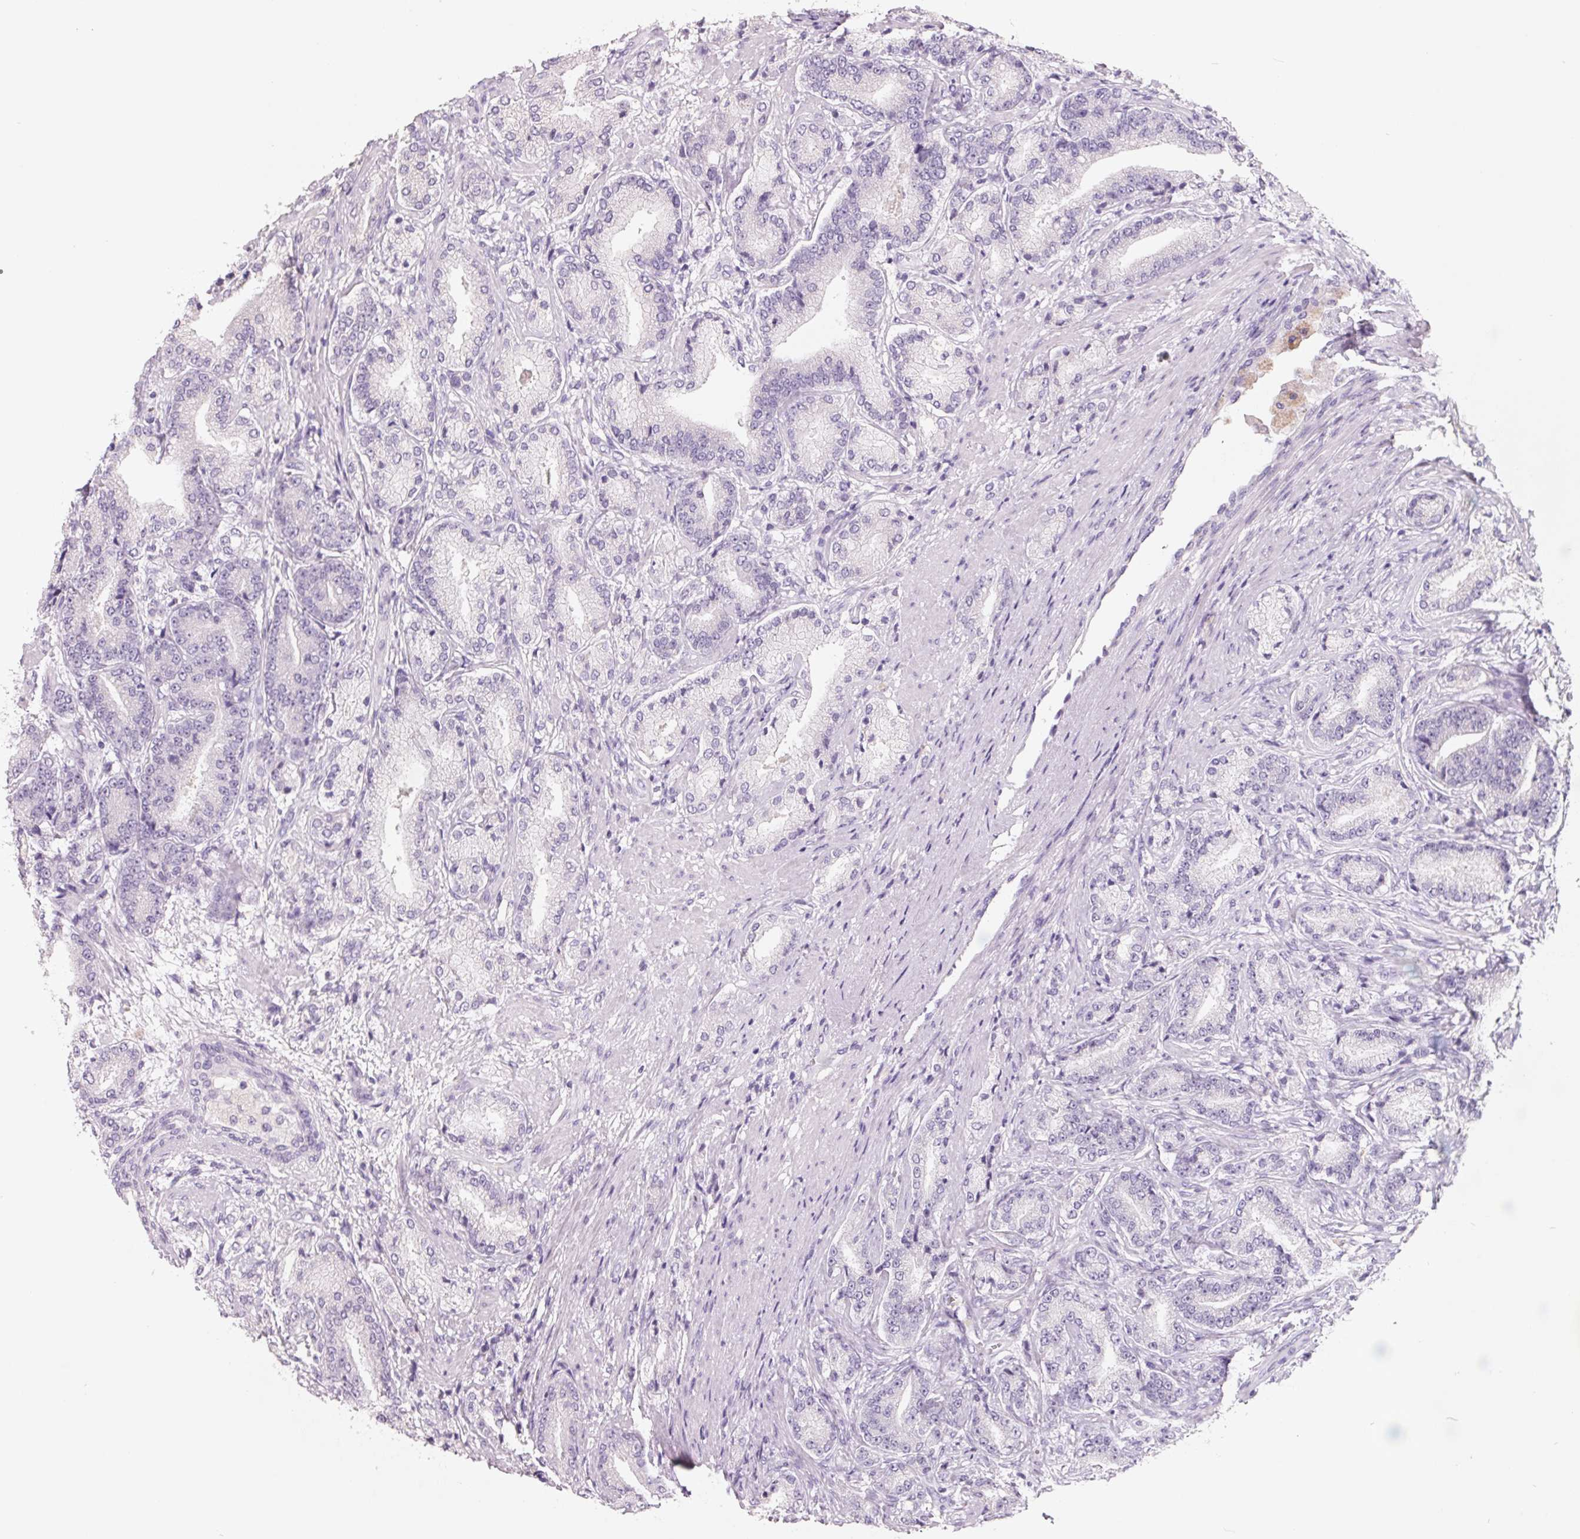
{"staining": {"intensity": "negative", "quantity": "none", "location": "none"}, "tissue": "prostate cancer", "cell_type": "Tumor cells", "image_type": "cancer", "snomed": [{"axis": "morphology", "description": "Adenocarcinoma, High grade"}, {"axis": "topography", "description": "Prostate and seminal vesicle, NOS"}], "caption": "Immunohistochemistry of human prostate high-grade adenocarcinoma reveals no positivity in tumor cells.", "gene": "FTCD", "patient": {"sex": "male", "age": 61}}